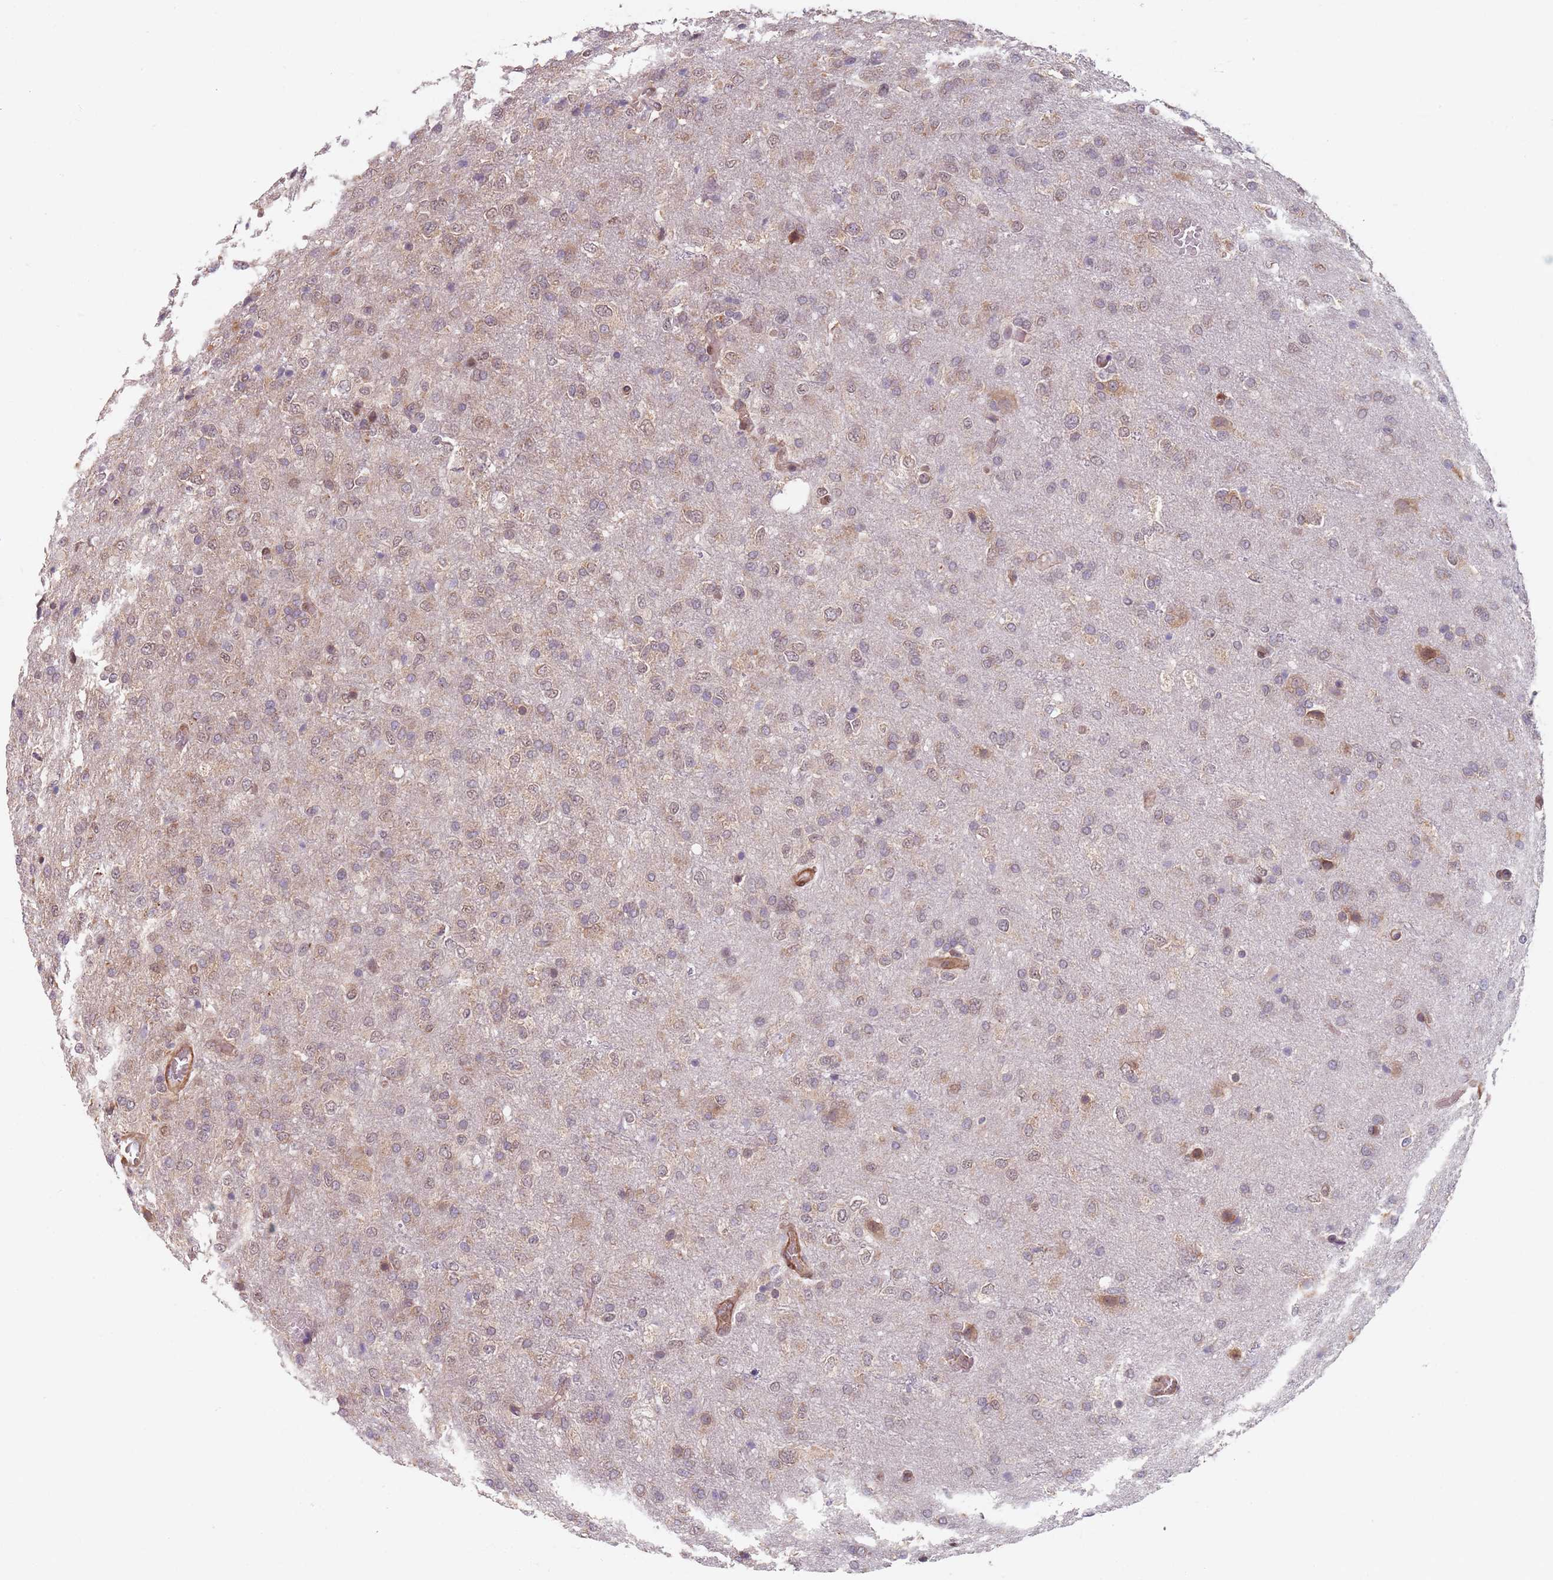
{"staining": {"intensity": "weak", "quantity": "25%-75%", "location": "cytoplasmic/membranous"}, "tissue": "glioma", "cell_type": "Tumor cells", "image_type": "cancer", "snomed": [{"axis": "morphology", "description": "Glioma, malignant, High grade"}, {"axis": "topography", "description": "Brain"}], "caption": "There is low levels of weak cytoplasmic/membranous staining in tumor cells of malignant high-grade glioma, as demonstrated by immunohistochemical staining (brown color).", "gene": "NOTCH3", "patient": {"sex": "female", "age": 74}}